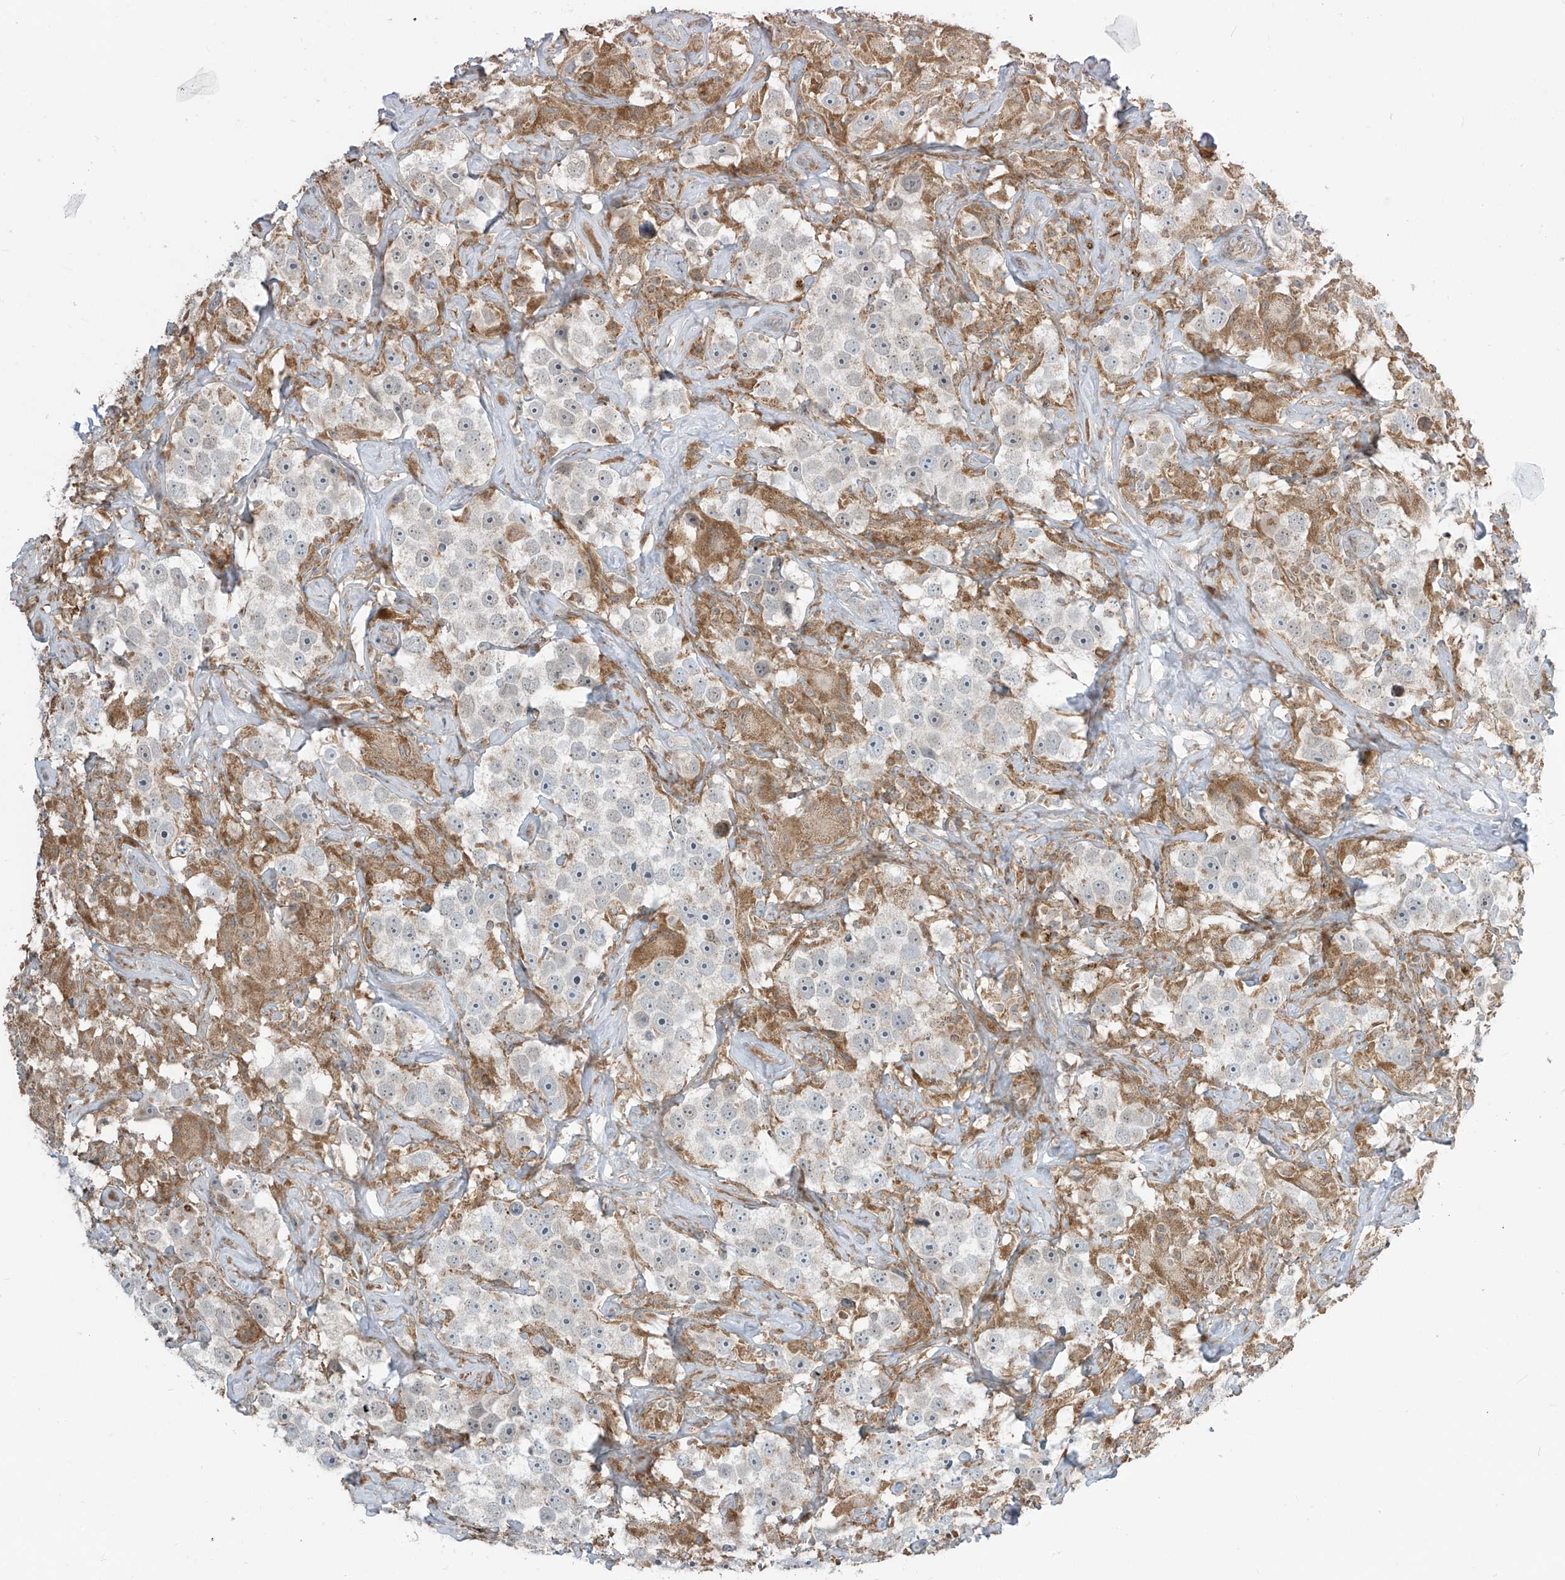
{"staining": {"intensity": "negative", "quantity": "none", "location": "none"}, "tissue": "testis cancer", "cell_type": "Tumor cells", "image_type": "cancer", "snomed": [{"axis": "morphology", "description": "Seminoma, NOS"}, {"axis": "topography", "description": "Testis"}], "caption": "There is no significant staining in tumor cells of testis cancer (seminoma).", "gene": "PARVG", "patient": {"sex": "male", "age": 49}}